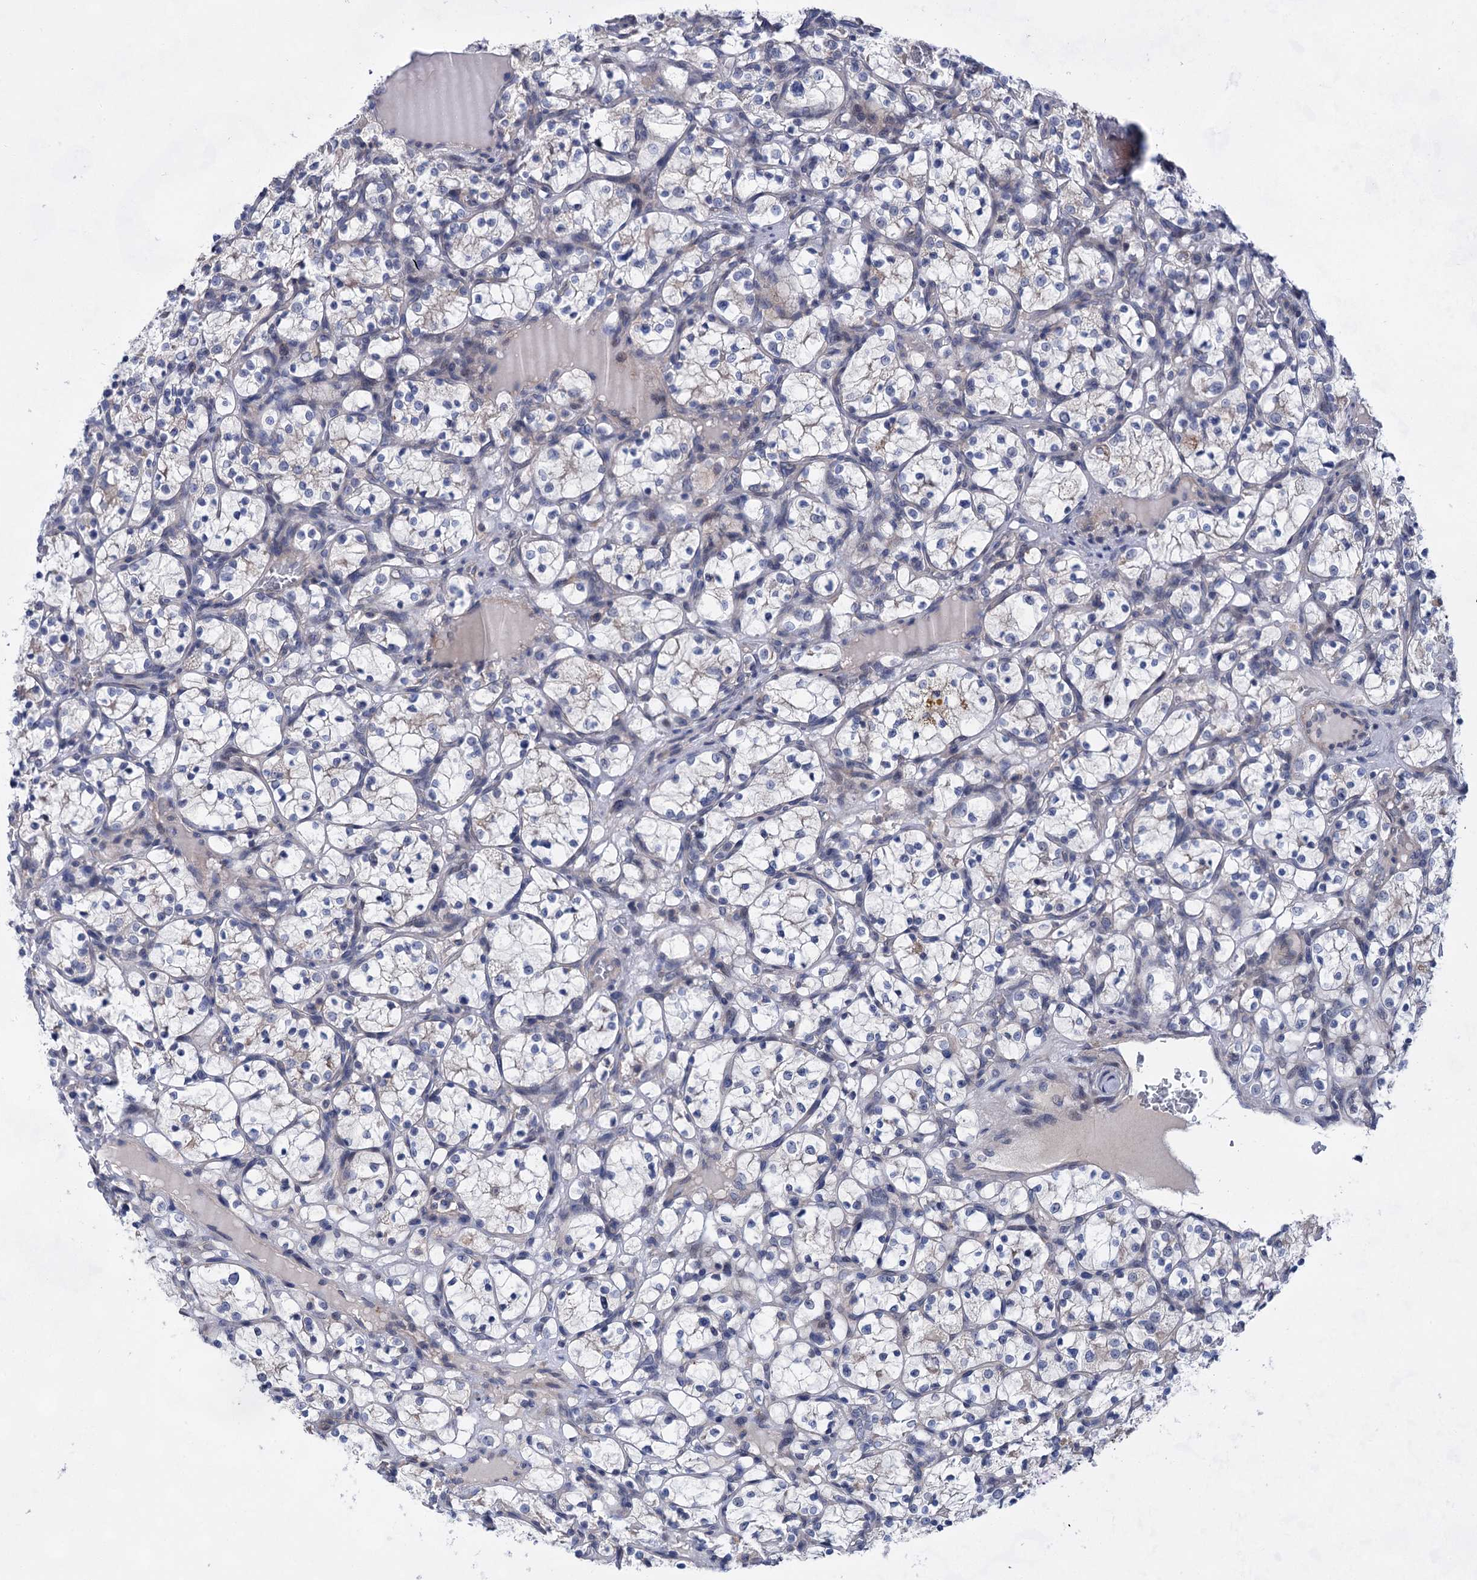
{"staining": {"intensity": "negative", "quantity": "none", "location": "none"}, "tissue": "renal cancer", "cell_type": "Tumor cells", "image_type": "cancer", "snomed": [{"axis": "morphology", "description": "Adenocarcinoma, NOS"}, {"axis": "topography", "description": "Kidney"}], "caption": "This photomicrograph is of renal adenocarcinoma stained with immunohistochemistry to label a protein in brown with the nuclei are counter-stained blue. There is no staining in tumor cells.", "gene": "MORN3", "patient": {"sex": "female", "age": 69}}